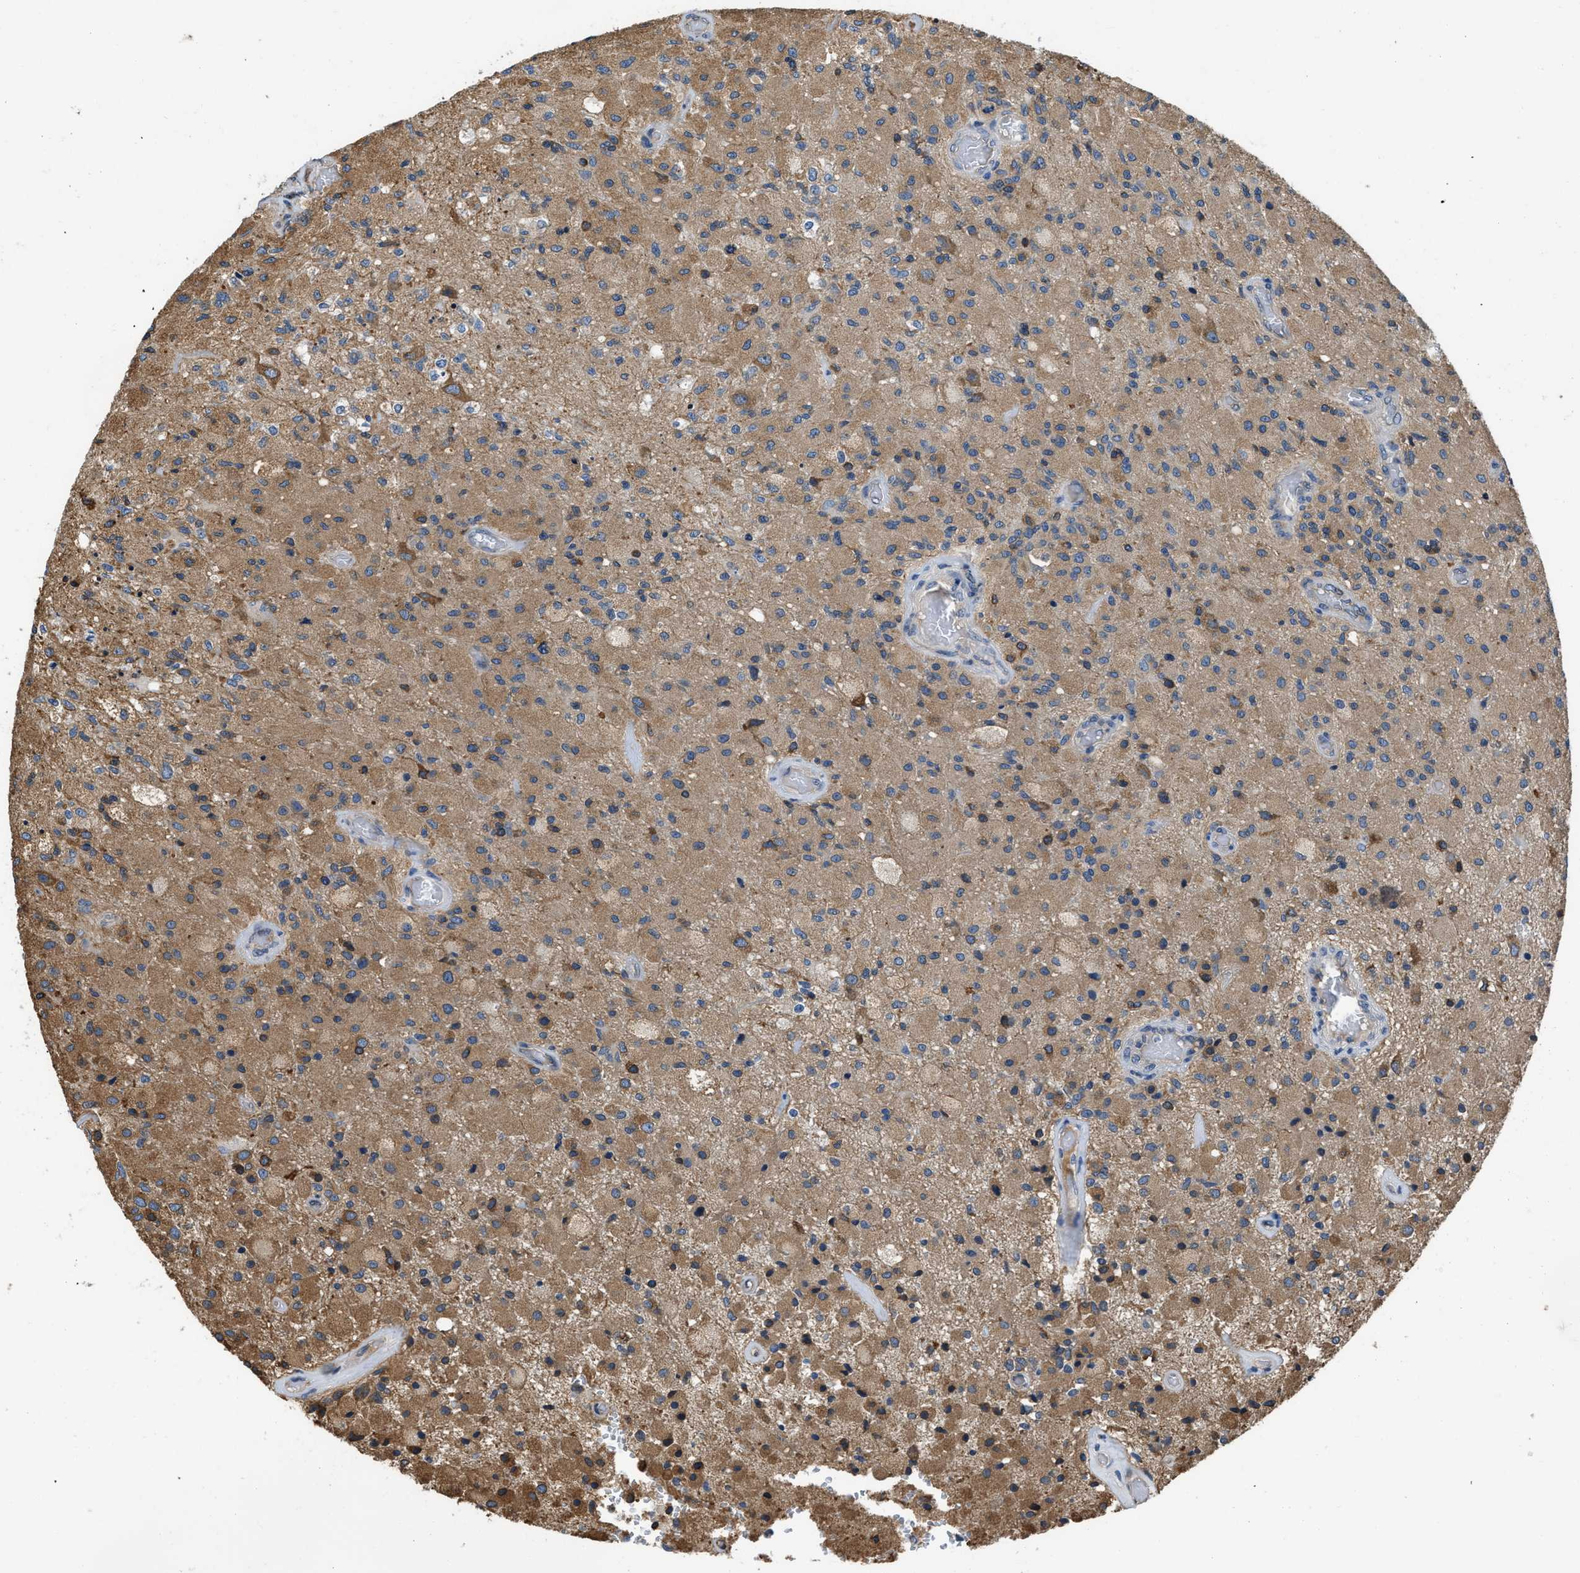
{"staining": {"intensity": "moderate", "quantity": ">75%", "location": "cytoplasmic/membranous"}, "tissue": "glioma", "cell_type": "Tumor cells", "image_type": "cancer", "snomed": [{"axis": "morphology", "description": "Normal tissue, NOS"}, {"axis": "morphology", "description": "Glioma, malignant, High grade"}, {"axis": "topography", "description": "Cerebral cortex"}], "caption": "Human glioma stained with a brown dye reveals moderate cytoplasmic/membranous positive expression in approximately >75% of tumor cells.", "gene": "ARL6IP5", "patient": {"sex": "male", "age": 77}}